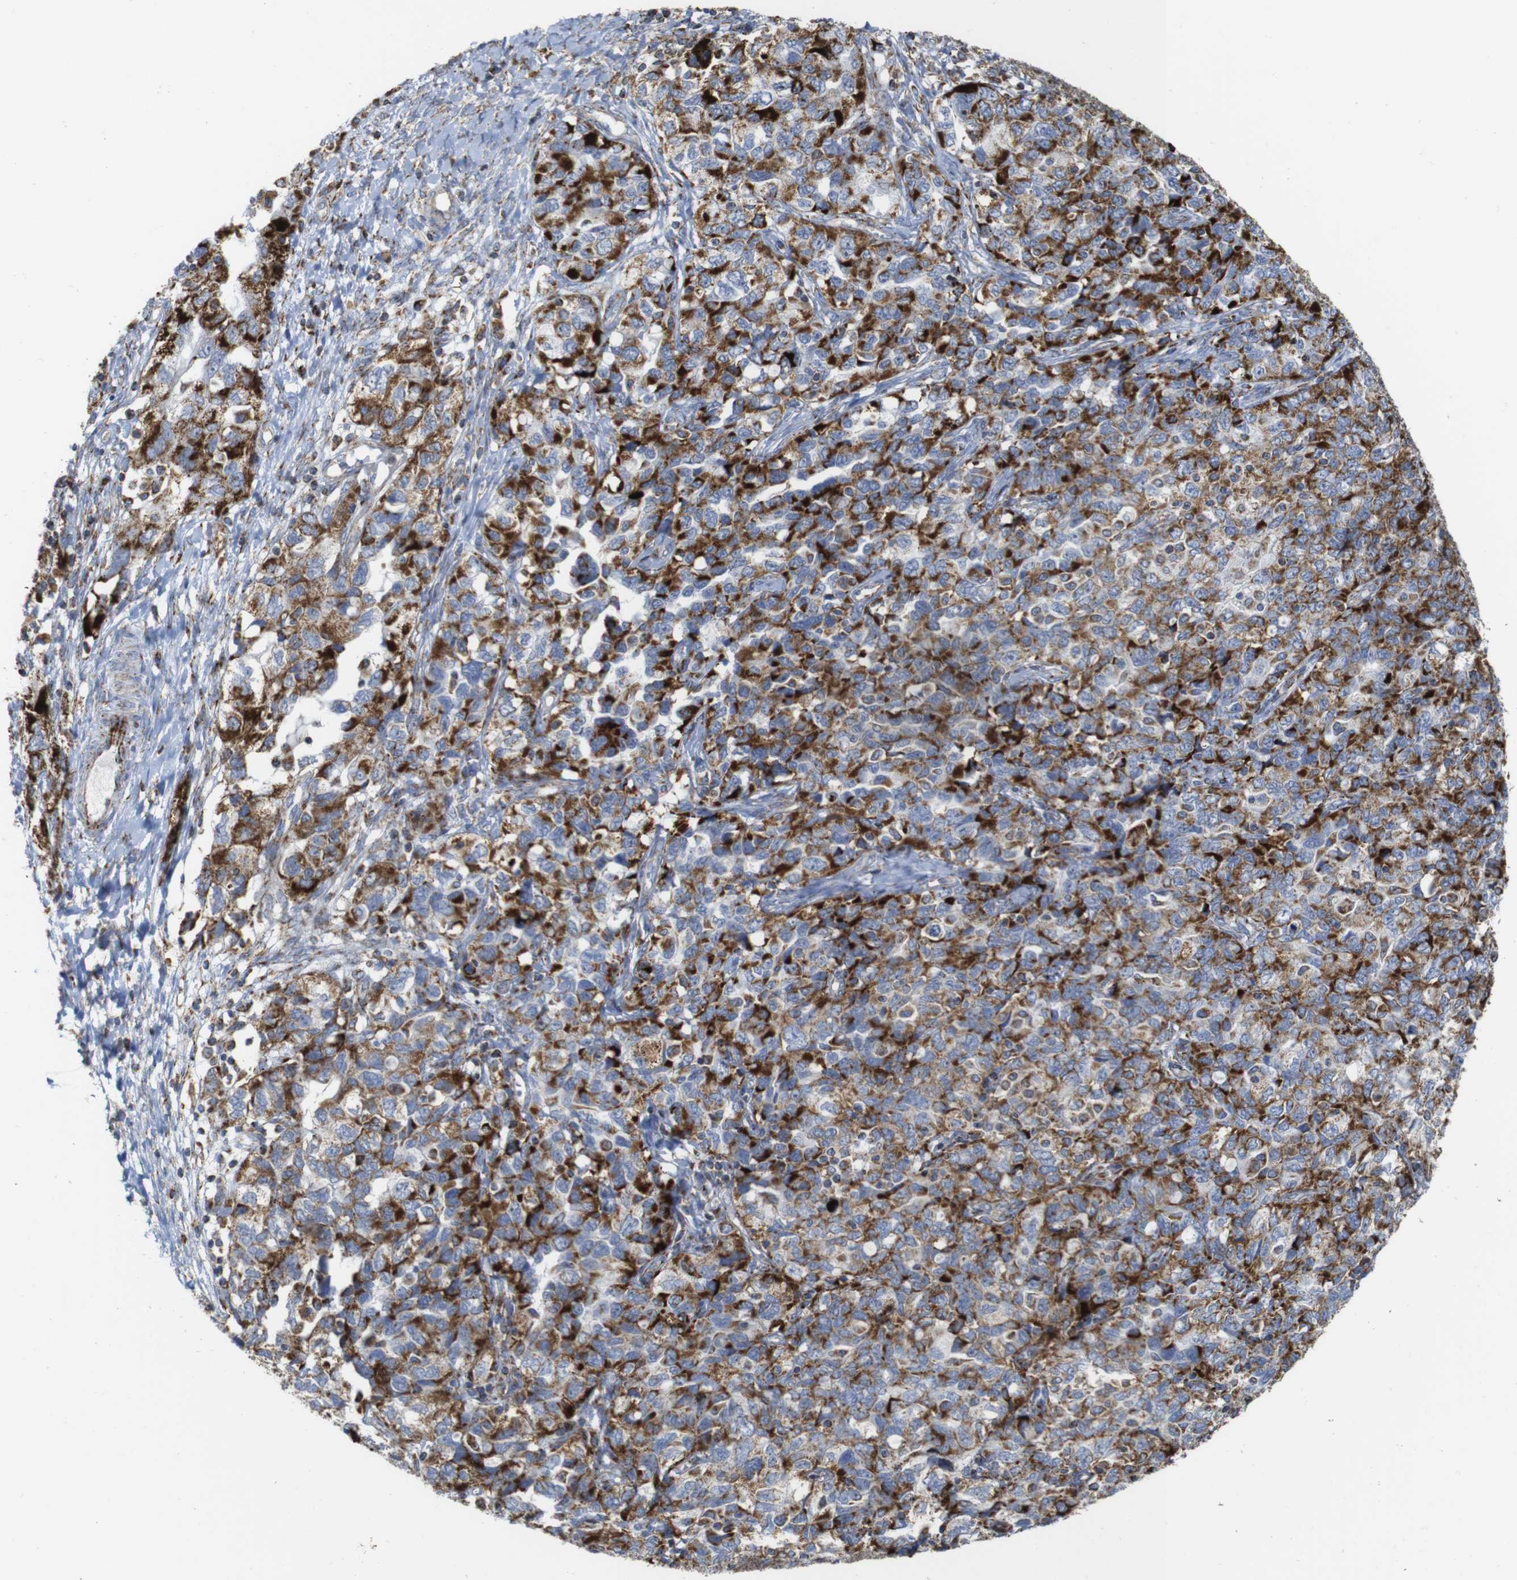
{"staining": {"intensity": "moderate", "quantity": ">75%", "location": "cytoplasmic/membranous"}, "tissue": "ovarian cancer", "cell_type": "Tumor cells", "image_type": "cancer", "snomed": [{"axis": "morphology", "description": "Carcinoma, NOS"}, {"axis": "morphology", "description": "Cystadenocarcinoma, serous, NOS"}, {"axis": "topography", "description": "Ovary"}], "caption": "Serous cystadenocarcinoma (ovarian) stained for a protein (brown) displays moderate cytoplasmic/membranous positive expression in approximately >75% of tumor cells.", "gene": "TMEM192", "patient": {"sex": "female", "age": 69}}